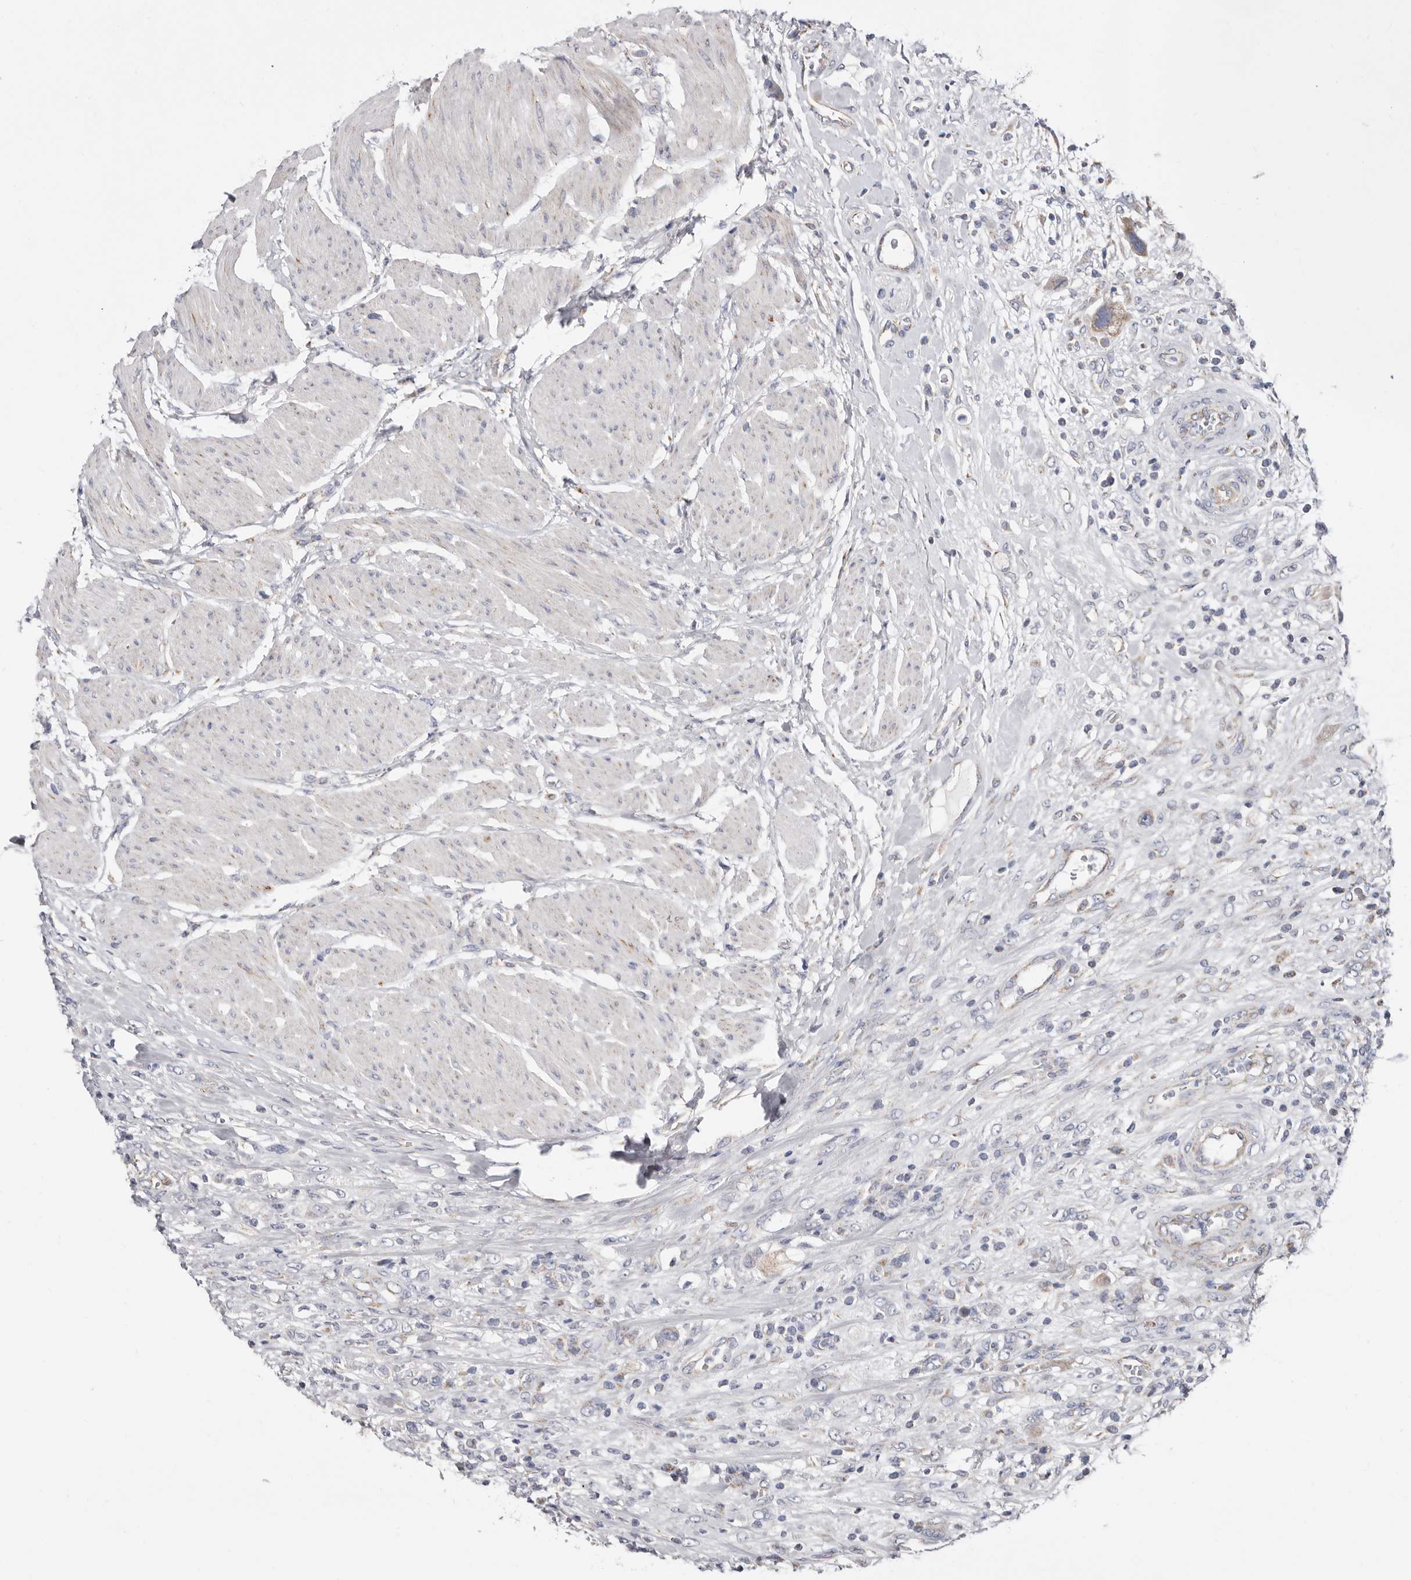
{"staining": {"intensity": "weak", "quantity": "<25%", "location": "cytoplasmic/membranous"}, "tissue": "urothelial cancer", "cell_type": "Tumor cells", "image_type": "cancer", "snomed": [{"axis": "morphology", "description": "Urothelial carcinoma, High grade"}, {"axis": "topography", "description": "Urinary bladder"}], "caption": "Immunohistochemical staining of human high-grade urothelial carcinoma demonstrates no significant staining in tumor cells.", "gene": "RSPO2", "patient": {"sex": "male", "age": 50}}